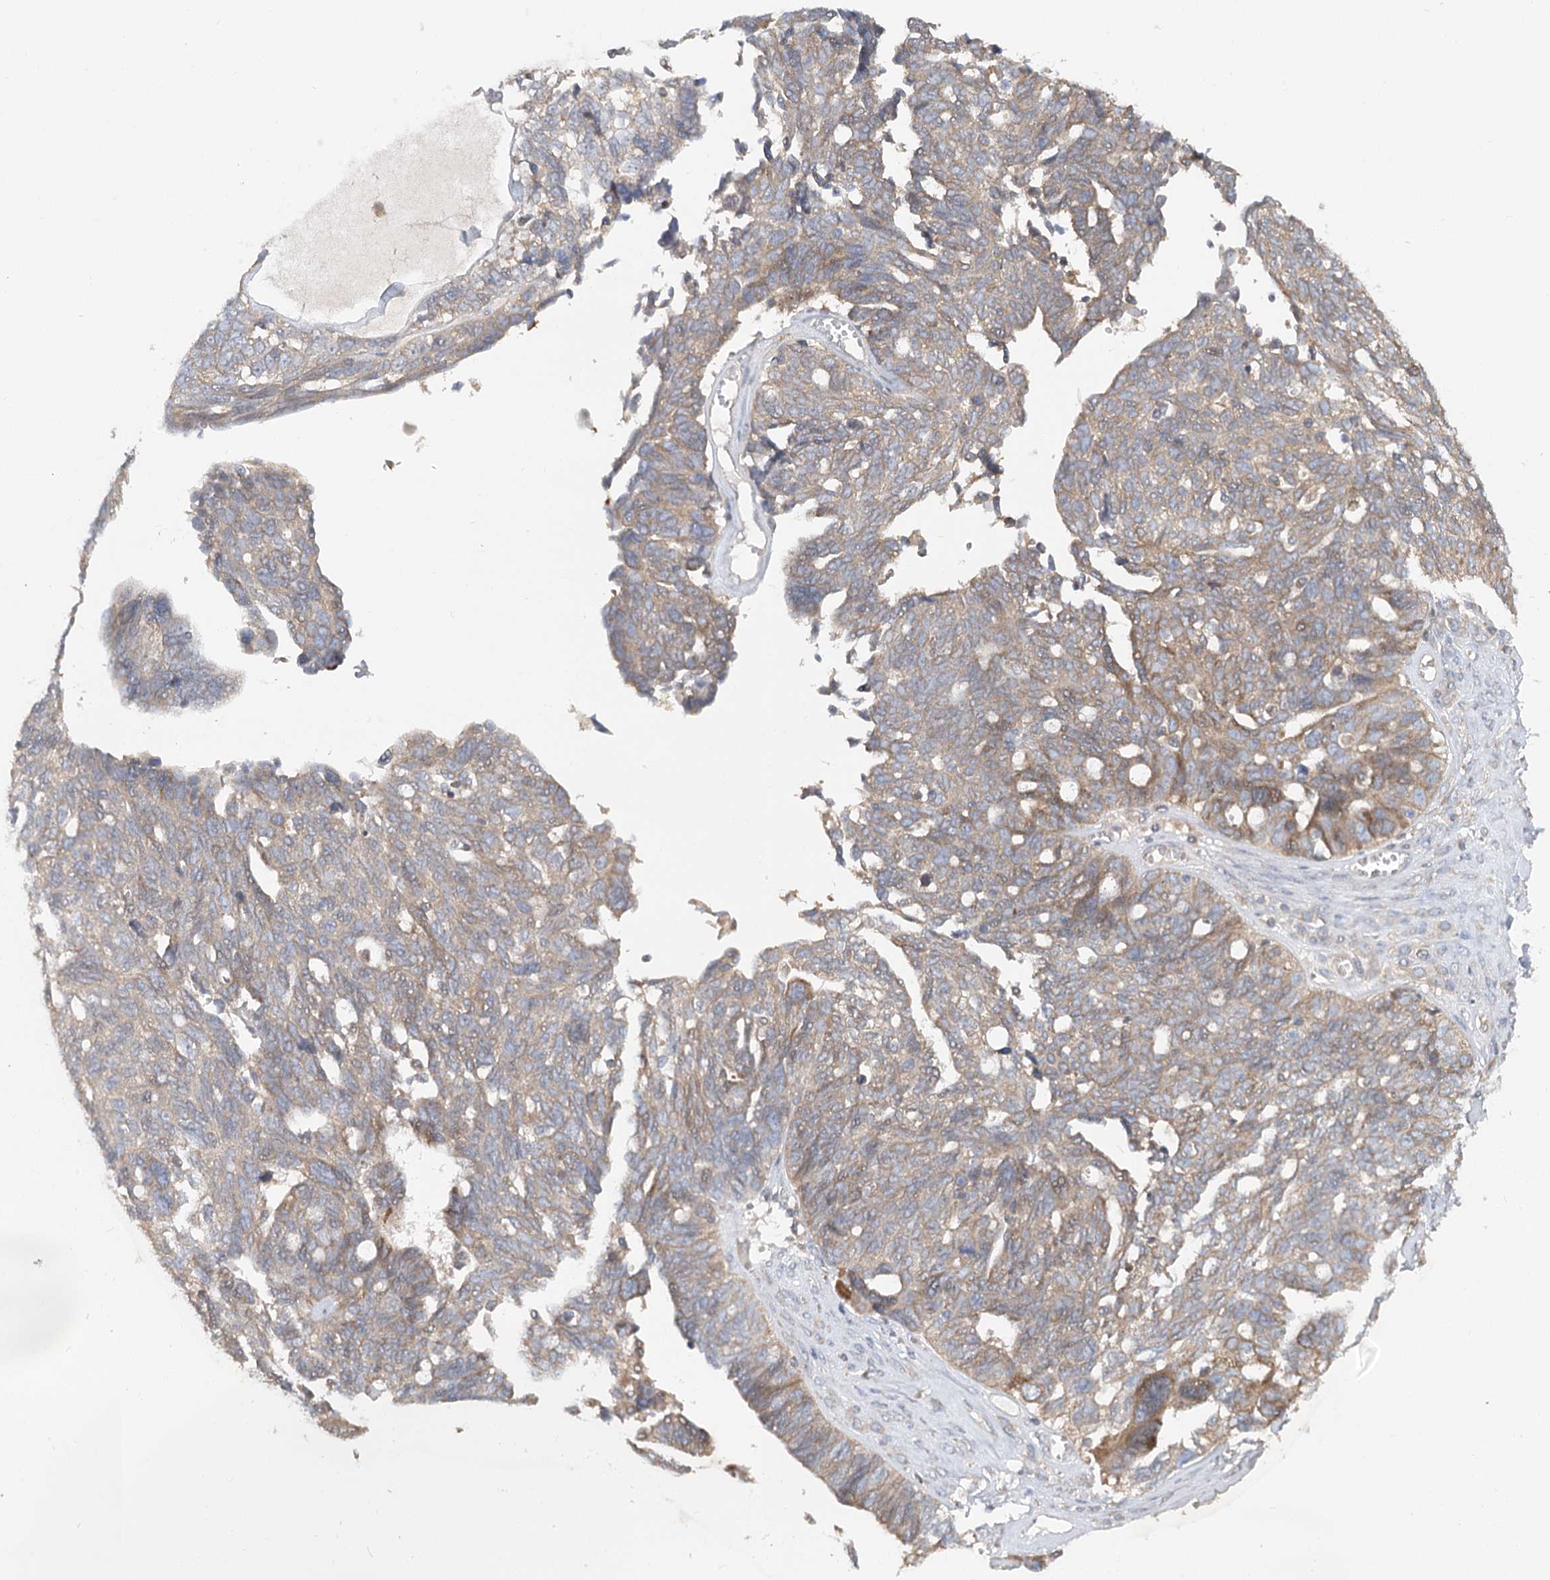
{"staining": {"intensity": "weak", "quantity": ">75%", "location": "cytoplasmic/membranous"}, "tissue": "ovarian cancer", "cell_type": "Tumor cells", "image_type": "cancer", "snomed": [{"axis": "morphology", "description": "Cystadenocarcinoma, serous, NOS"}, {"axis": "topography", "description": "Ovary"}], "caption": "Serous cystadenocarcinoma (ovarian) stained with DAB immunohistochemistry (IHC) displays low levels of weak cytoplasmic/membranous expression in about >75% of tumor cells.", "gene": "PAIP2", "patient": {"sex": "female", "age": 79}}